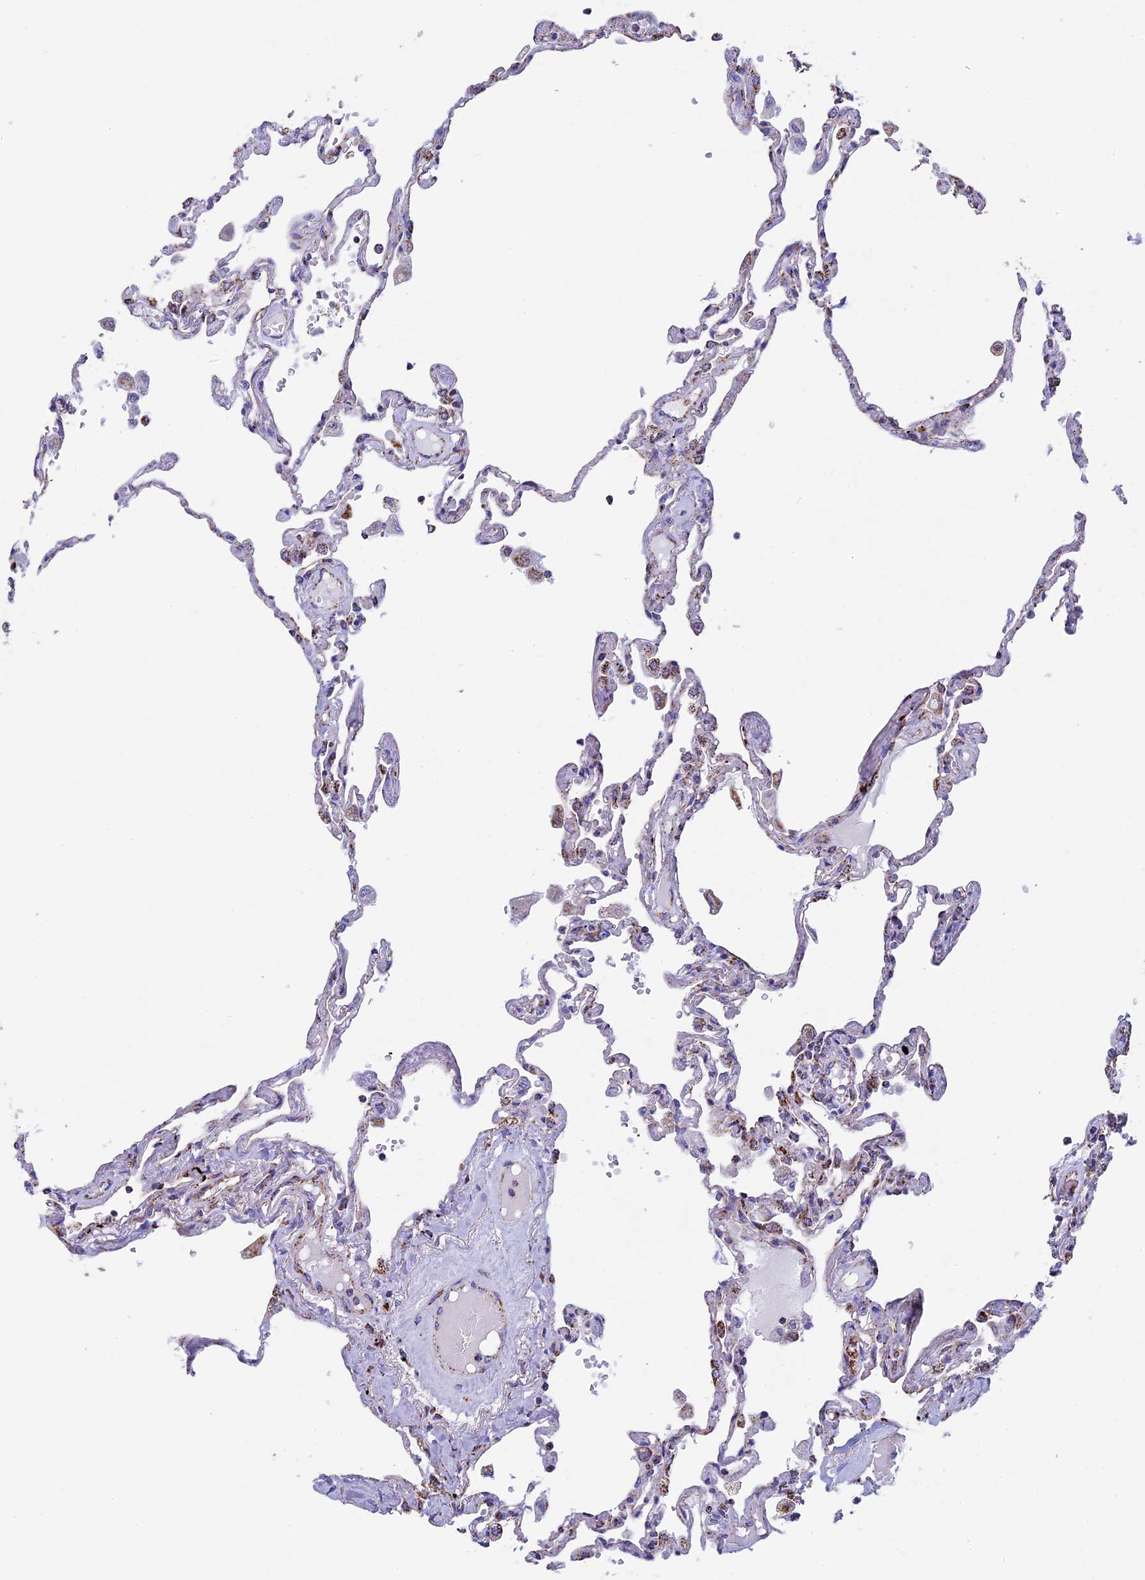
{"staining": {"intensity": "moderate", "quantity": "<25%", "location": "cytoplasmic/membranous"}, "tissue": "lung", "cell_type": "Alveolar cells", "image_type": "normal", "snomed": [{"axis": "morphology", "description": "Normal tissue, NOS"}, {"axis": "topography", "description": "Lung"}], "caption": "Benign lung exhibits moderate cytoplasmic/membranous expression in approximately <25% of alveolar cells, visualized by immunohistochemistry.", "gene": "UQCRFS1", "patient": {"sex": "female", "age": 67}}